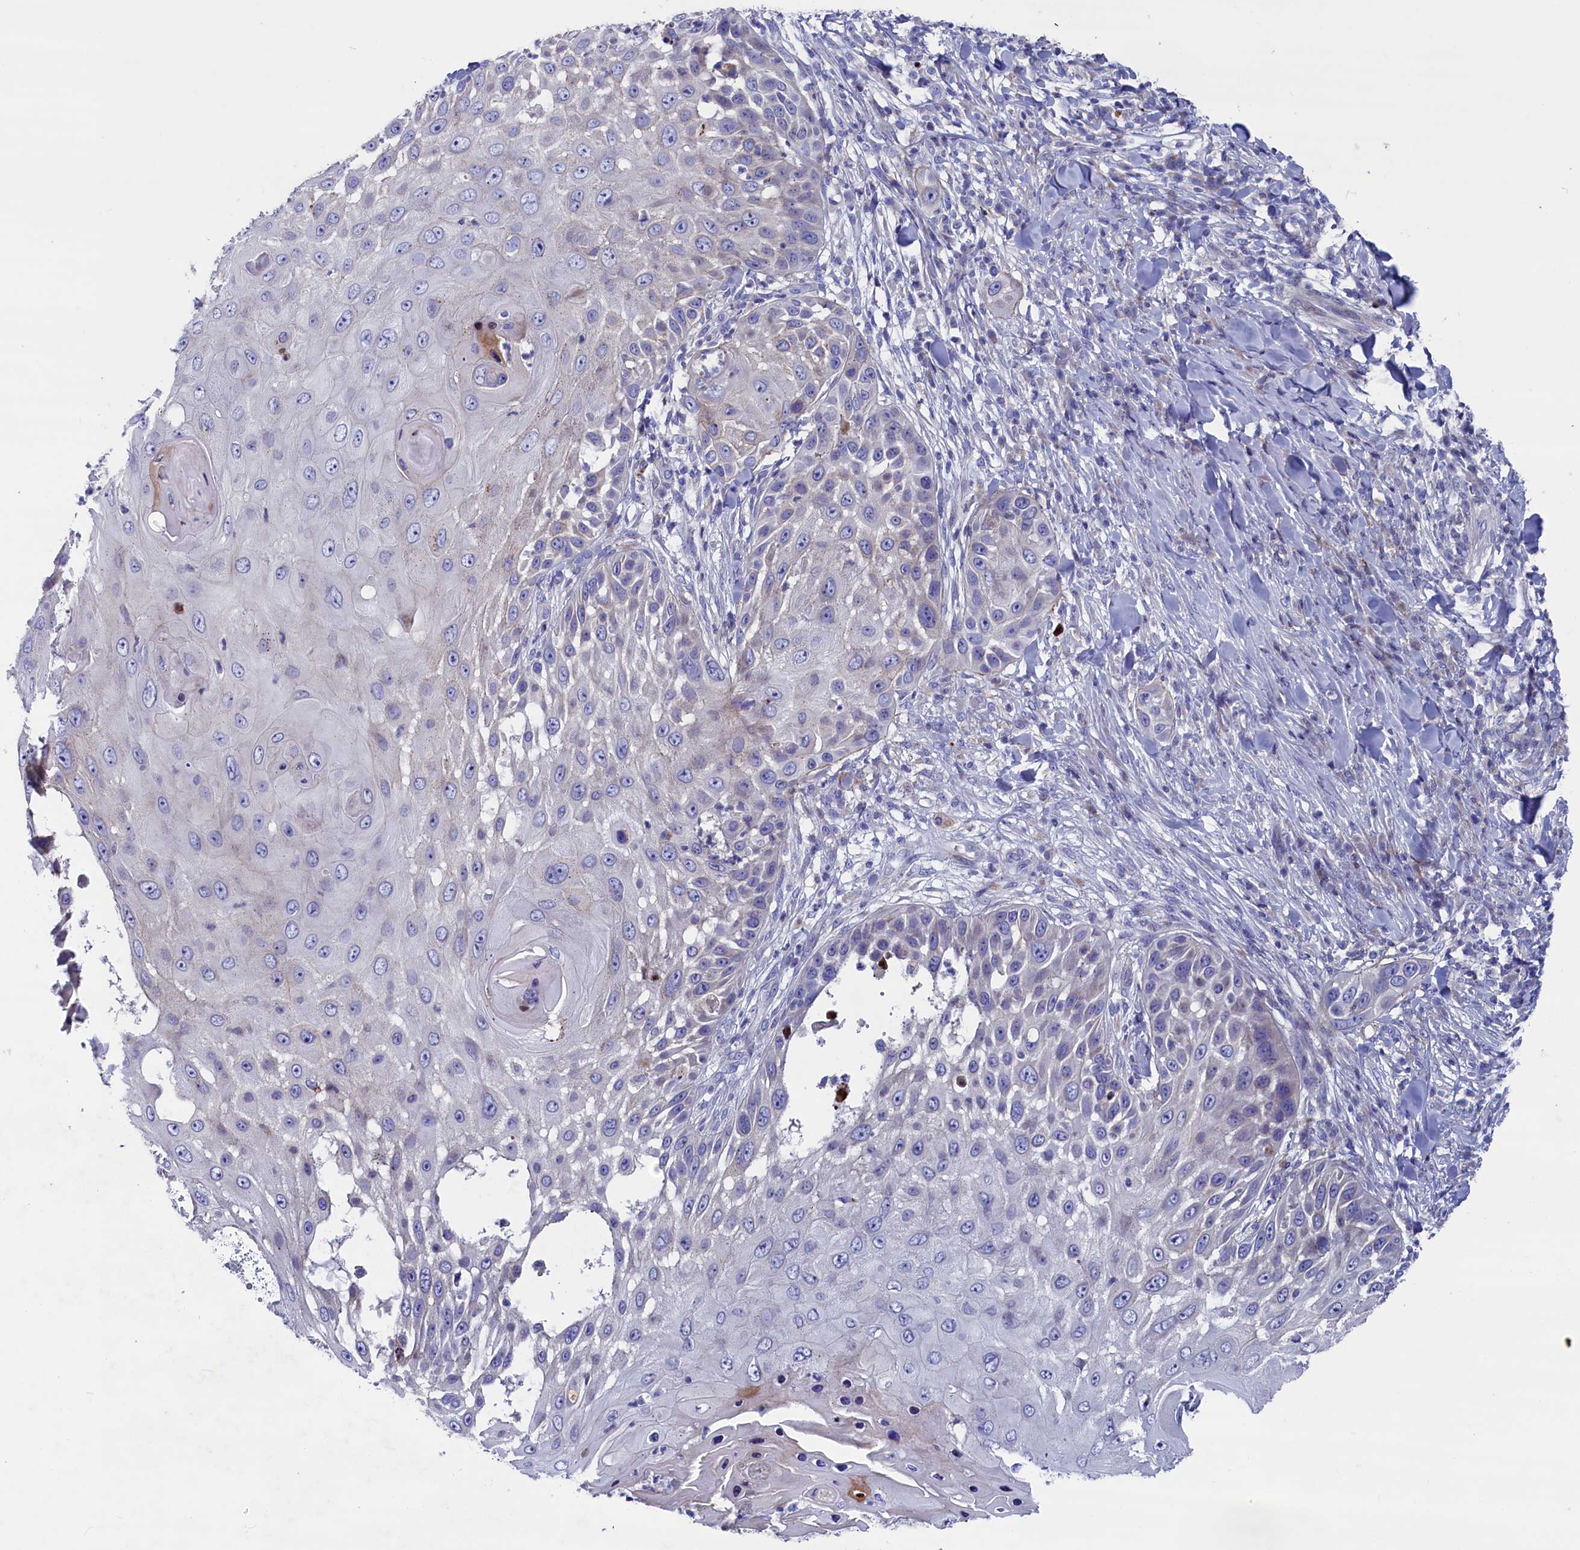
{"staining": {"intensity": "negative", "quantity": "none", "location": "none"}, "tissue": "skin cancer", "cell_type": "Tumor cells", "image_type": "cancer", "snomed": [{"axis": "morphology", "description": "Squamous cell carcinoma, NOS"}, {"axis": "topography", "description": "Skin"}], "caption": "A high-resolution image shows immunohistochemistry (IHC) staining of skin squamous cell carcinoma, which demonstrates no significant positivity in tumor cells. (Brightfield microscopy of DAB immunohistochemistry at high magnification).", "gene": "NUDT7", "patient": {"sex": "female", "age": 44}}